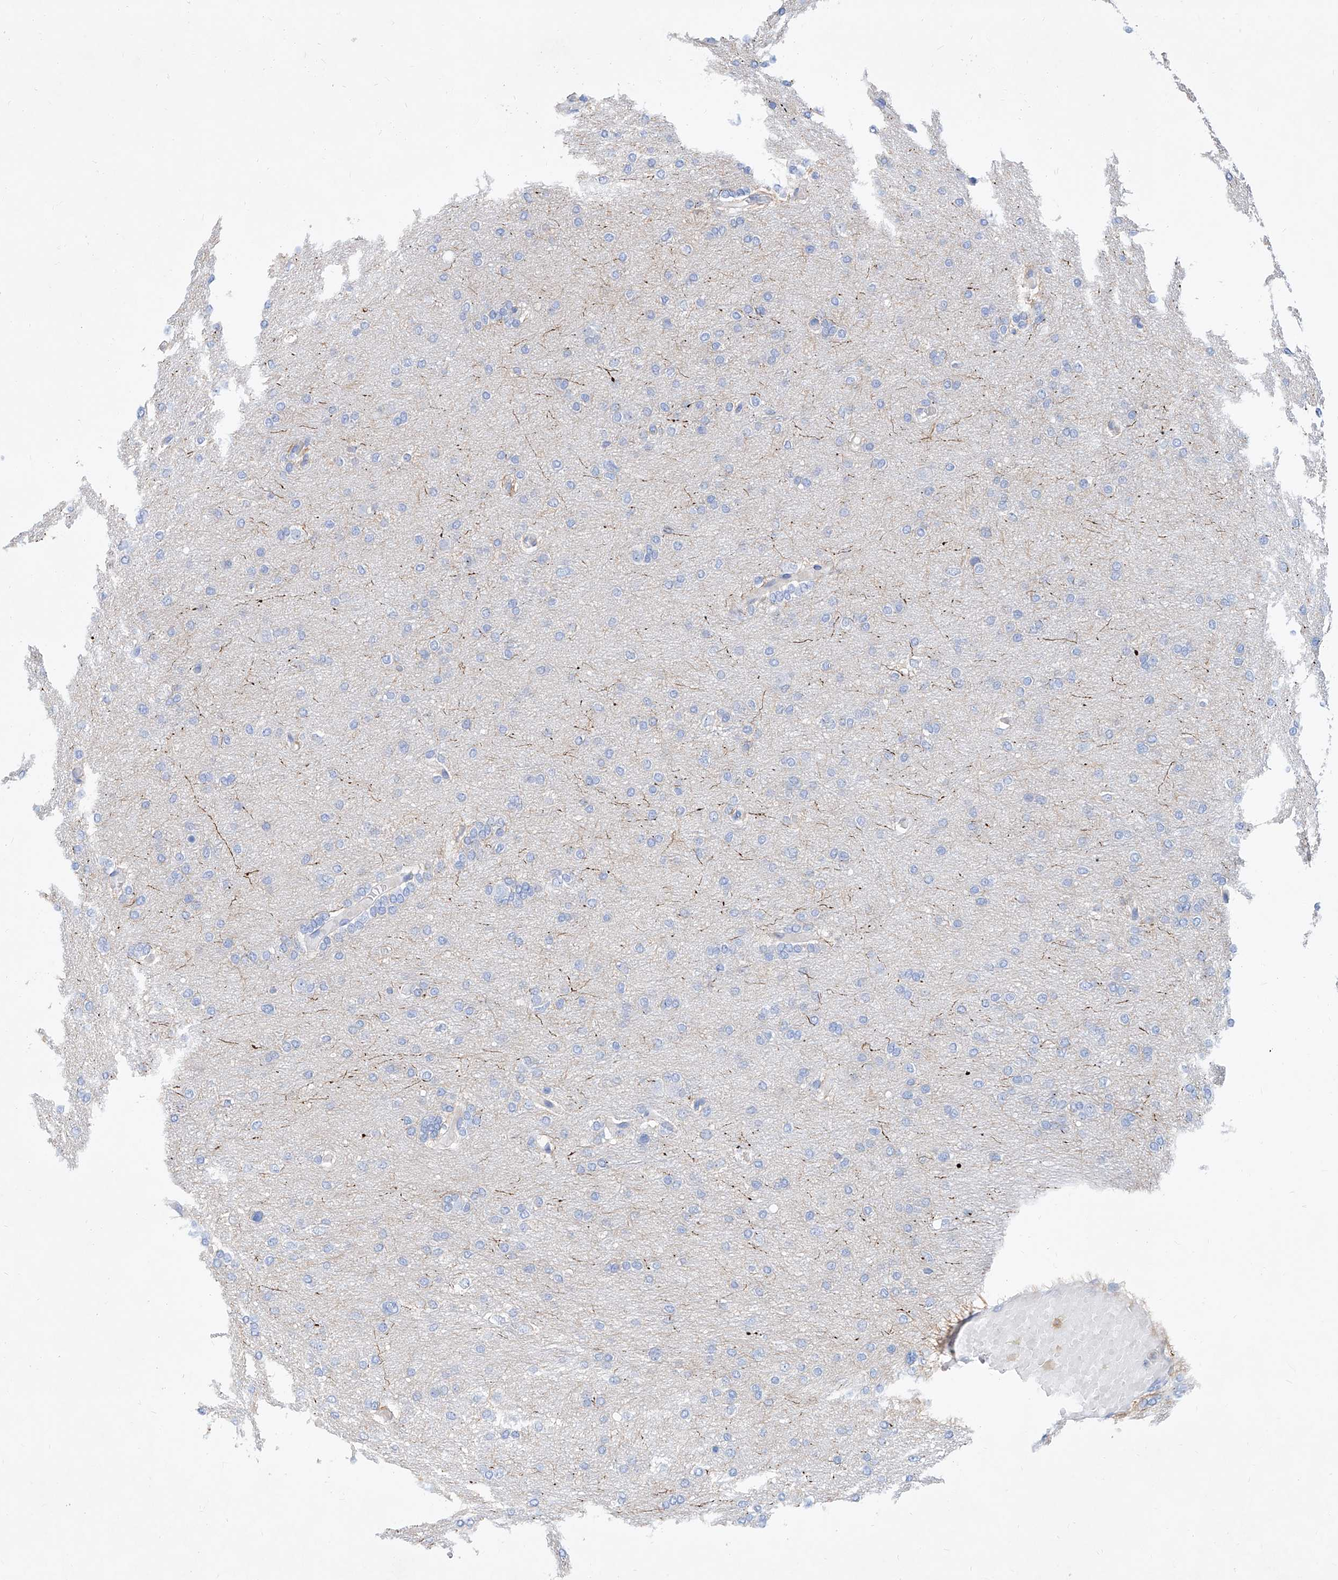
{"staining": {"intensity": "negative", "quantity": "none", "location": "none"}, "tissue": "glioma", "cell_type": "Tumor cells", "image_type": "cancer", "snomed": [{"axis": "morphology", "description": "Glioma, malignant, High grade"}, {"axis": "topography", "description": "Cerebral cortex"}], "caption": "There is no significant positivity in tumor cells of glioma.", "gene": "SLC25A29", "patient": {"sex": "female", "age": 36}}